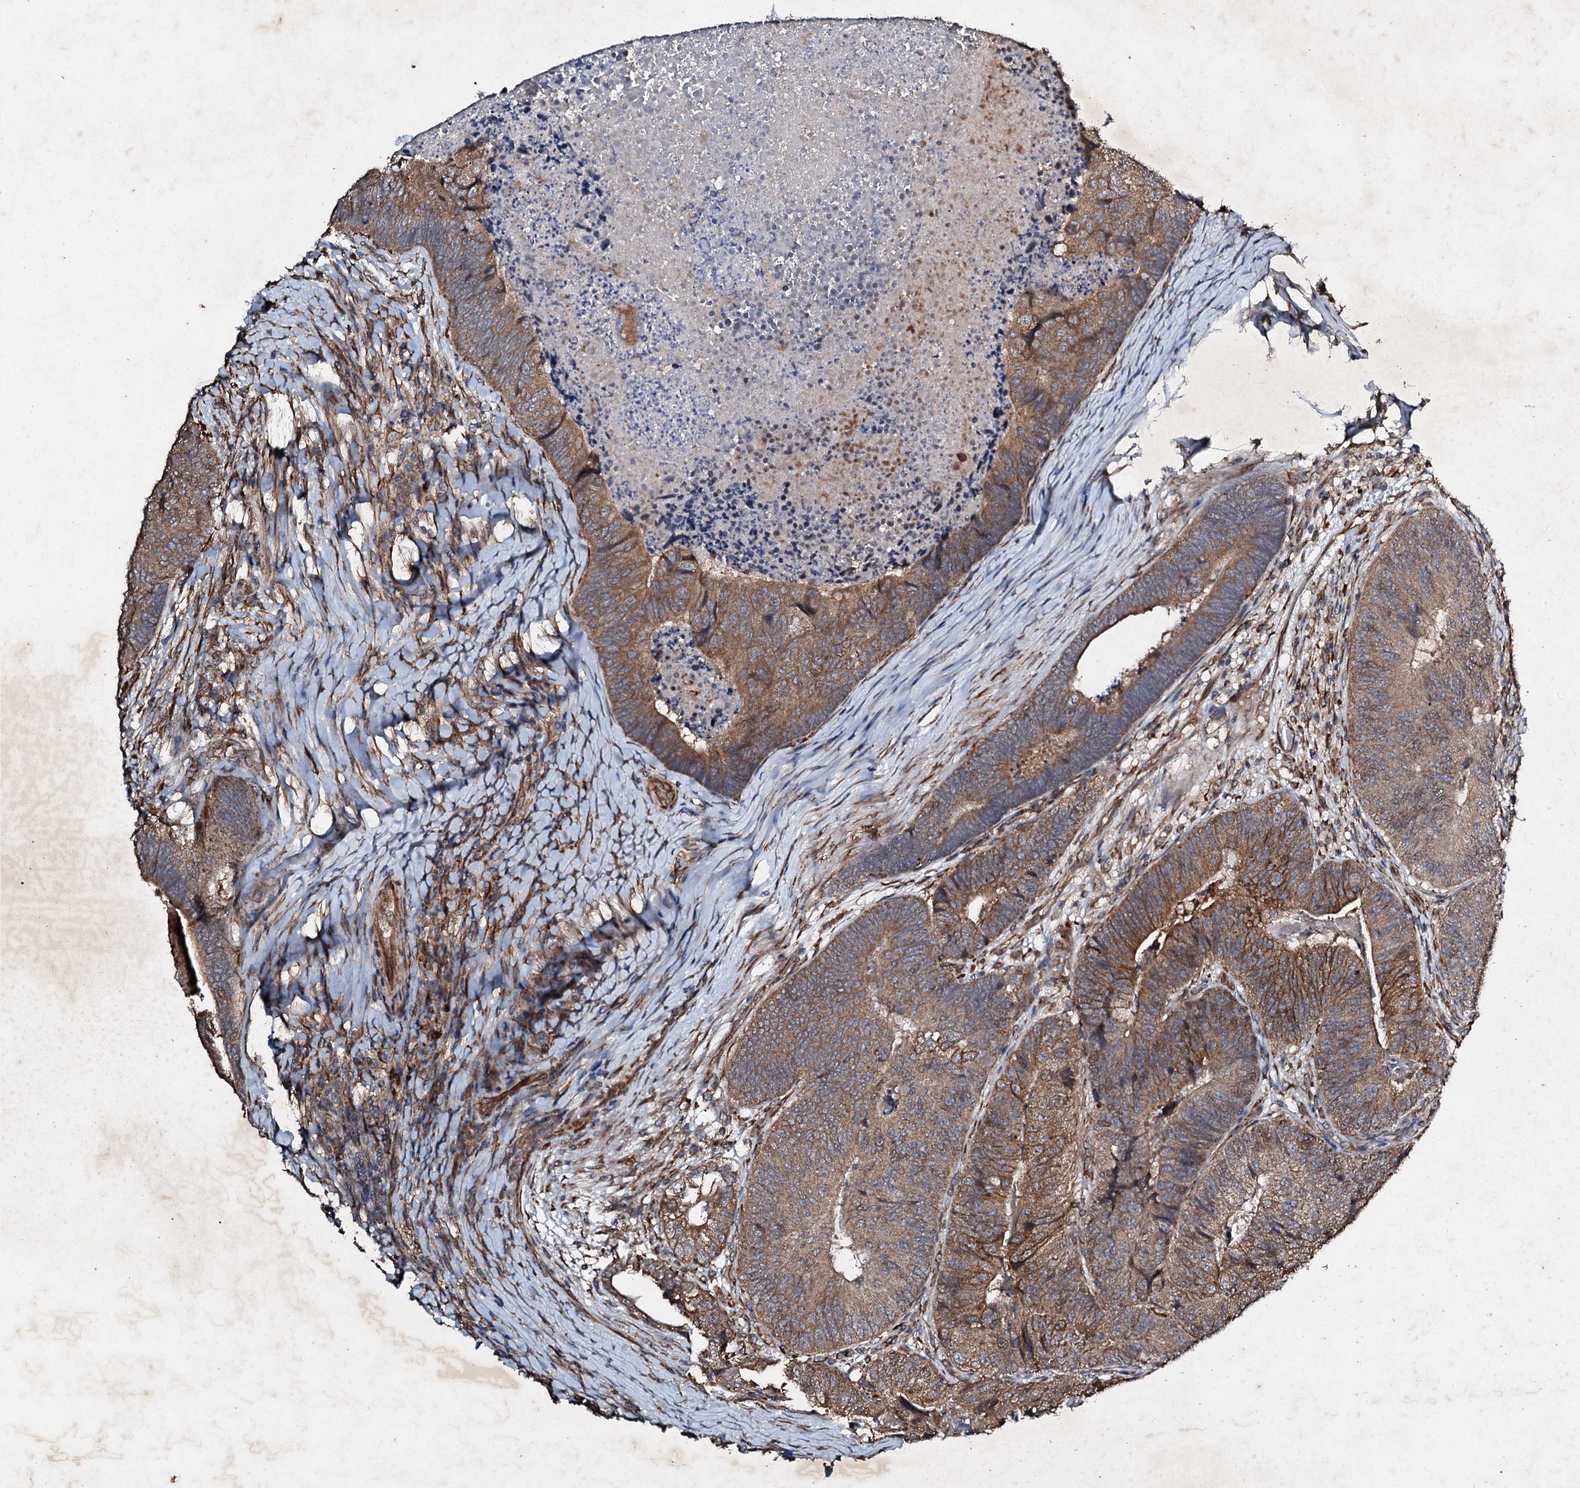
{"staining": {"intensity": "moderate", "quantity": ">75%", "location": "cytoplasmic/membranous,nuclear"}, "tissue": "colorectal cancer", "cell_type": "Tumor cells", "image_type": "cancer", "snomed": [{"axis": "morphology", "description": "Adenocarcinoma, NOS"}, {"axis": "topography", "description": "Colon"}], "caption": "Immunohistochemical staining of human adenocarcinoma (colorectal) reveals medium levels of moderate cytoplasmic/membranous and nuclear protein staining in about >75% of tumor cells. Nuclei are stained in blue.", "gene": "ADAMTS10", "patient": {"sex": "female", "age": 67}}